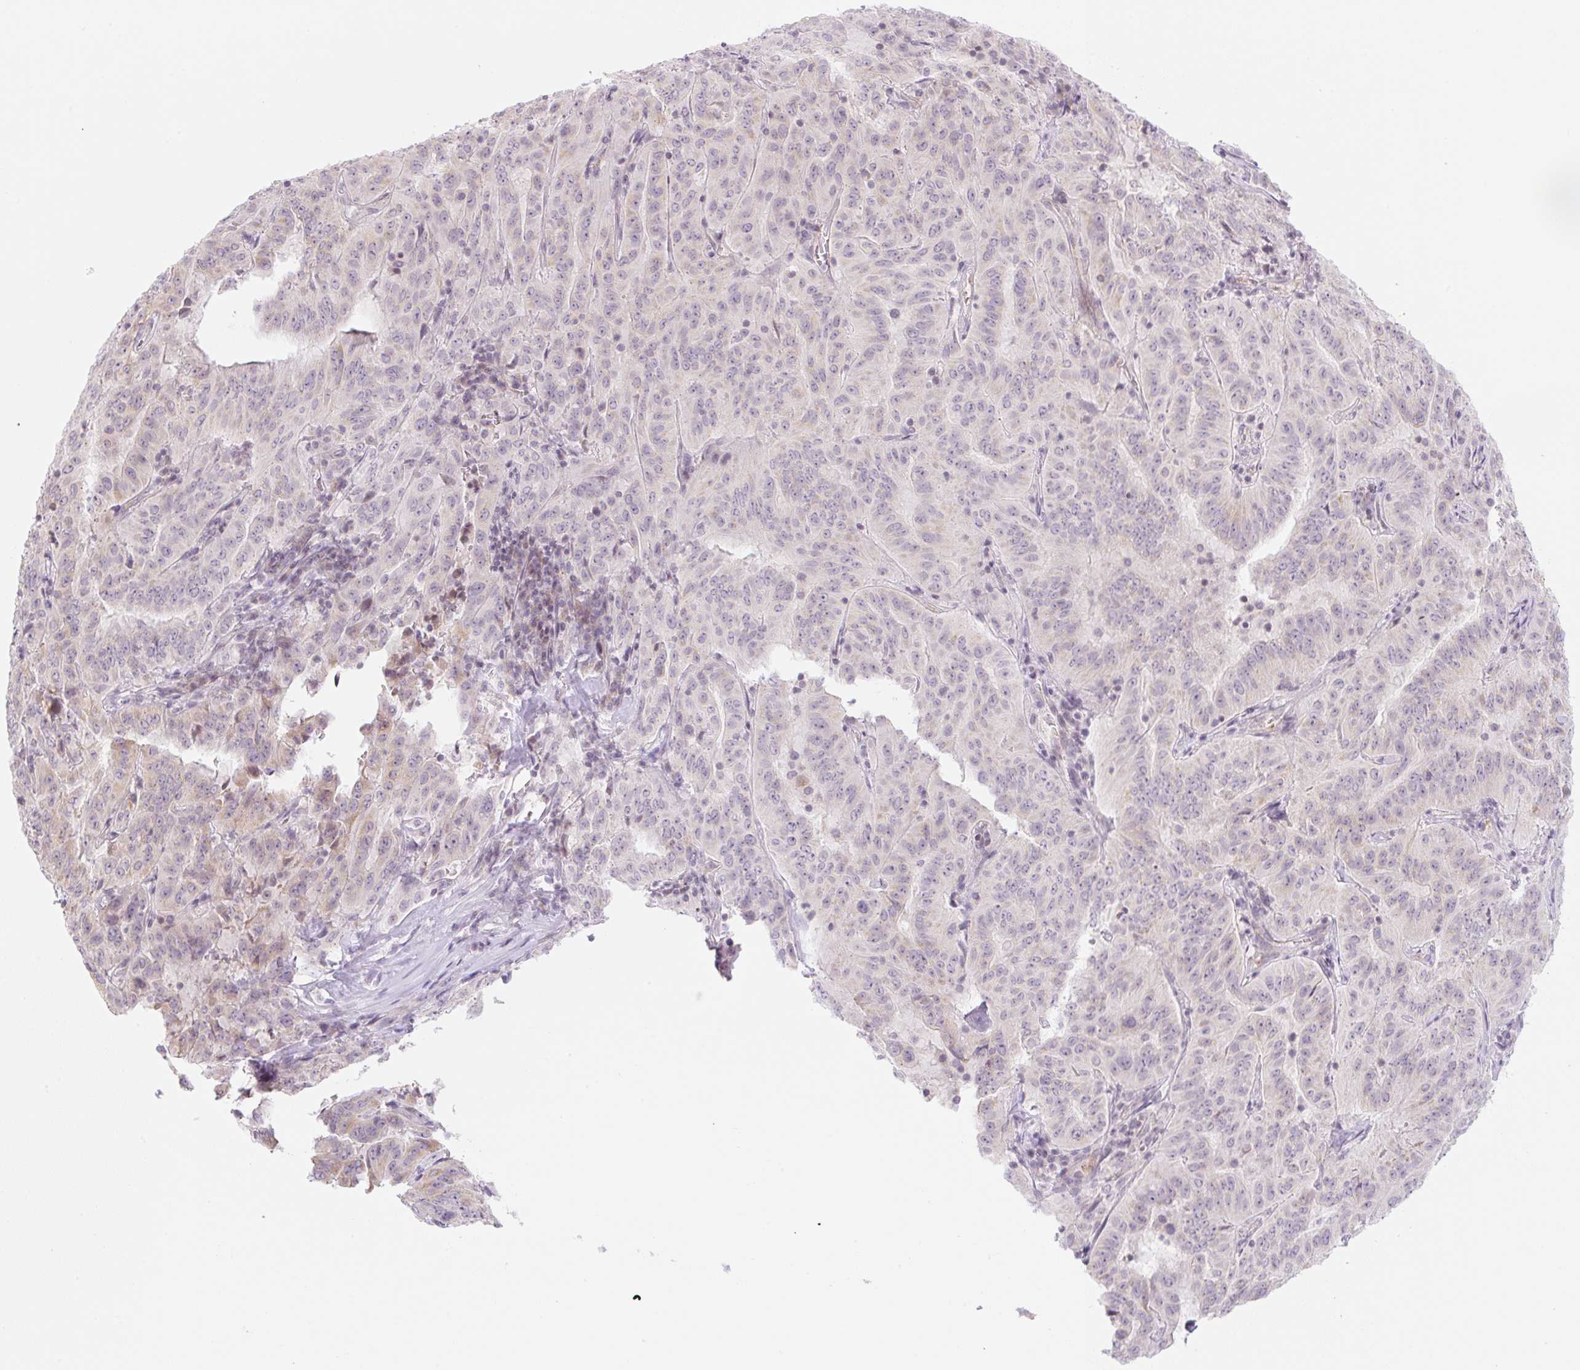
{"staining": {"intensity": "weak", "quantity": "<25%", "location": "cytoplasmic/membranous"}, "tissue": "pancreatic cancer", "cell_type": "Tumor cells", "image_type": "cancer", "snomed": [{"axis": "morphology", "description": "Adenocarcinoma, NOS"}, {"axis": "topography", "description": "Pancreas"}], "caption": "High power microscopy histopathology image of an immunohistochemistry photomicrograph of pancreatic cancer (adenocarcinoma), revealing no significant staining in tumor cells. (DAB (3,3'-diaminobenzidine) immunohistochemistry visualized using brightfield microscopy, high magnification).", "gene": "CASKIN1", "patient": {"sex": "male", "age": 63}}